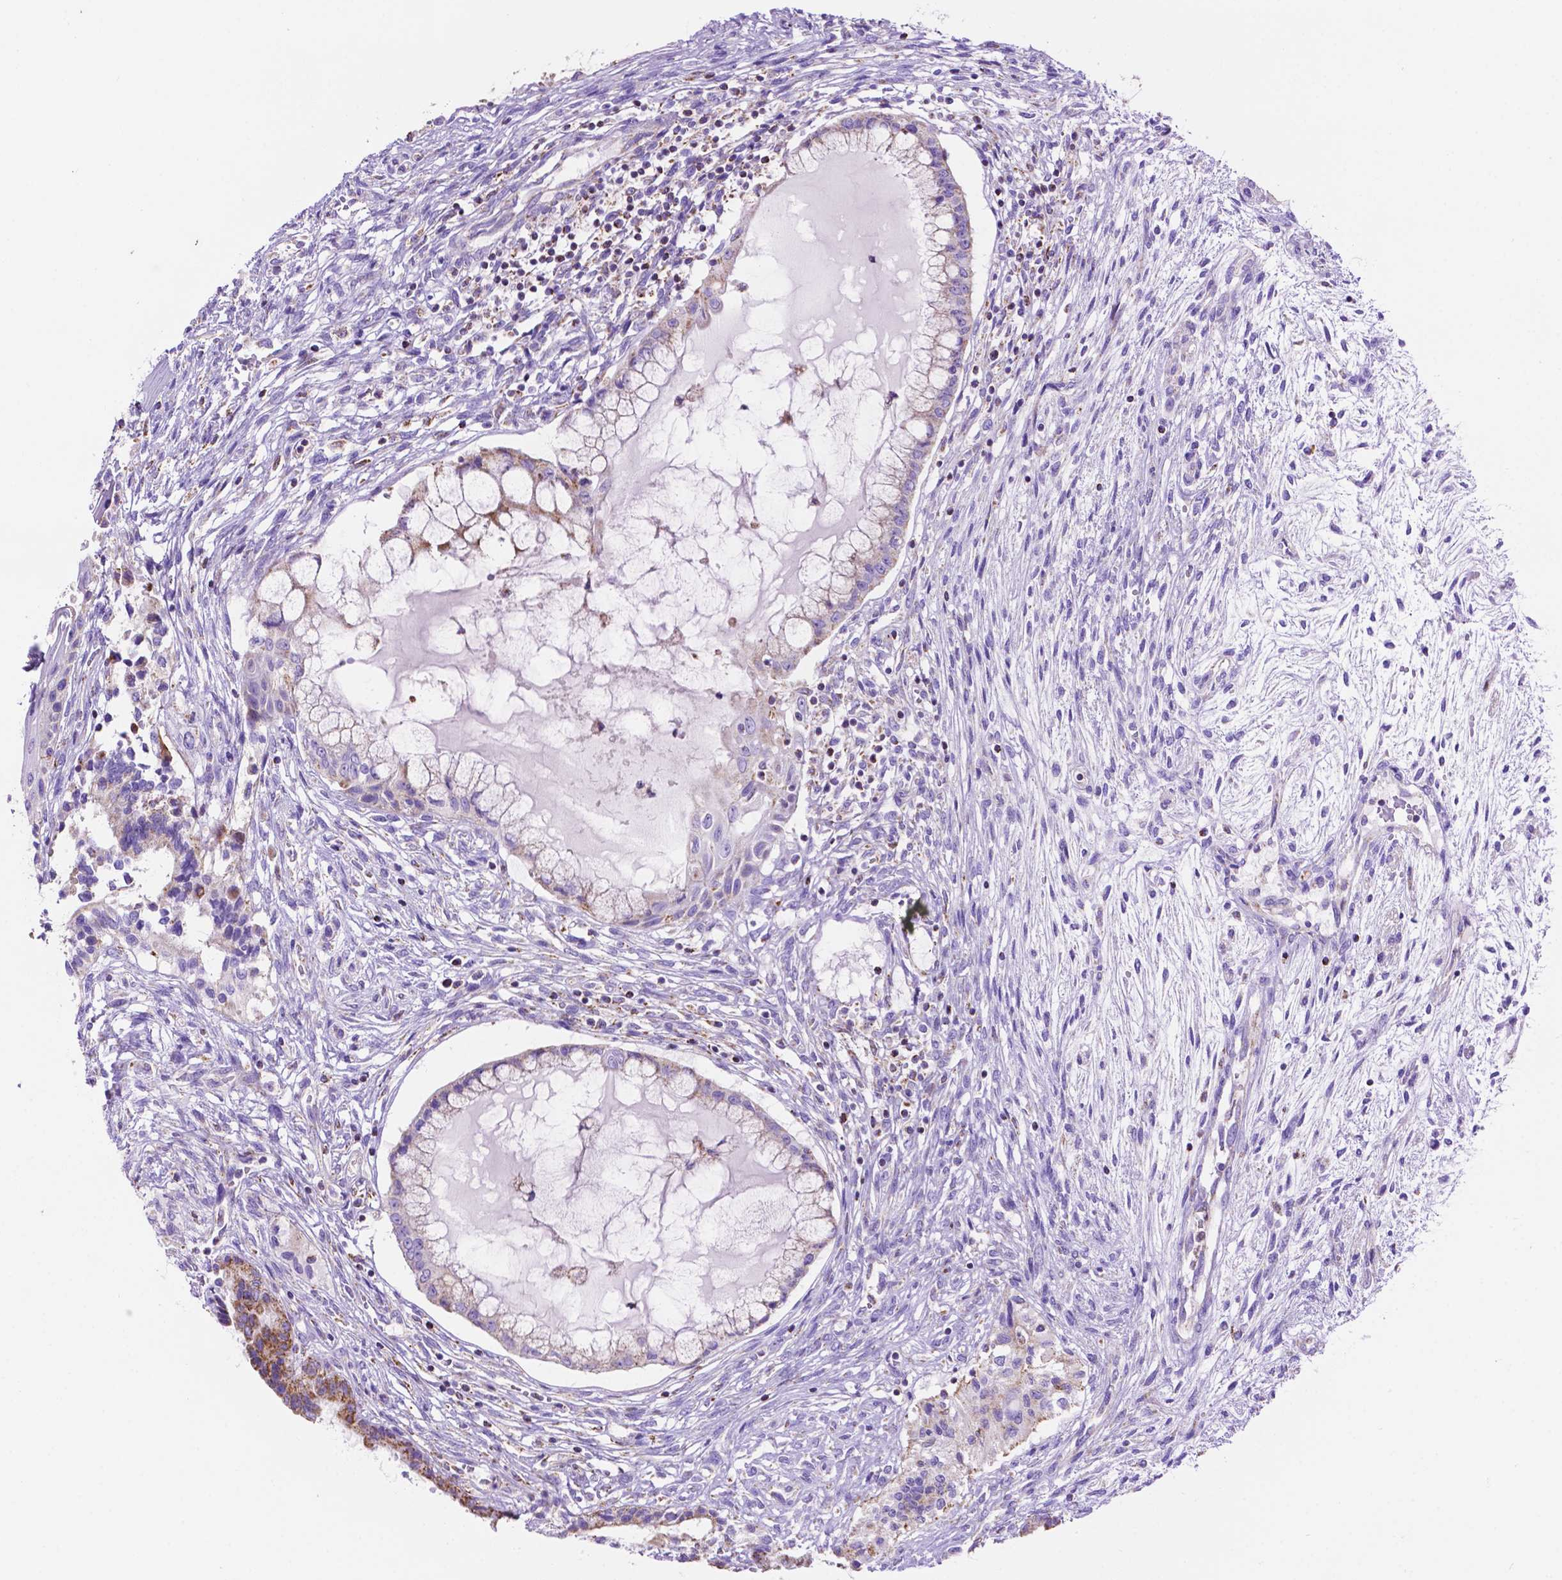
{"staining": {"intensity": "weak", "quantity": "25%-75%", "location": "cytoplasmic/membranous"}, "tissue": "testis cancer", "cell_type": "Tumor cells", "image_type": "cancer", "snomed": [{"axis": "morphology", "description": "Carcinoma, Embryonal, NOS"}, {"axis": "topography", "description": "Testis"}], "caption": "Testis embryonal carcinoma stained for a protein demonstrates weak cytoplasmic/membranous positivity in tumor cells.", "gene": "GDPD5", "patient": {"sex": "male", "age": 37}}